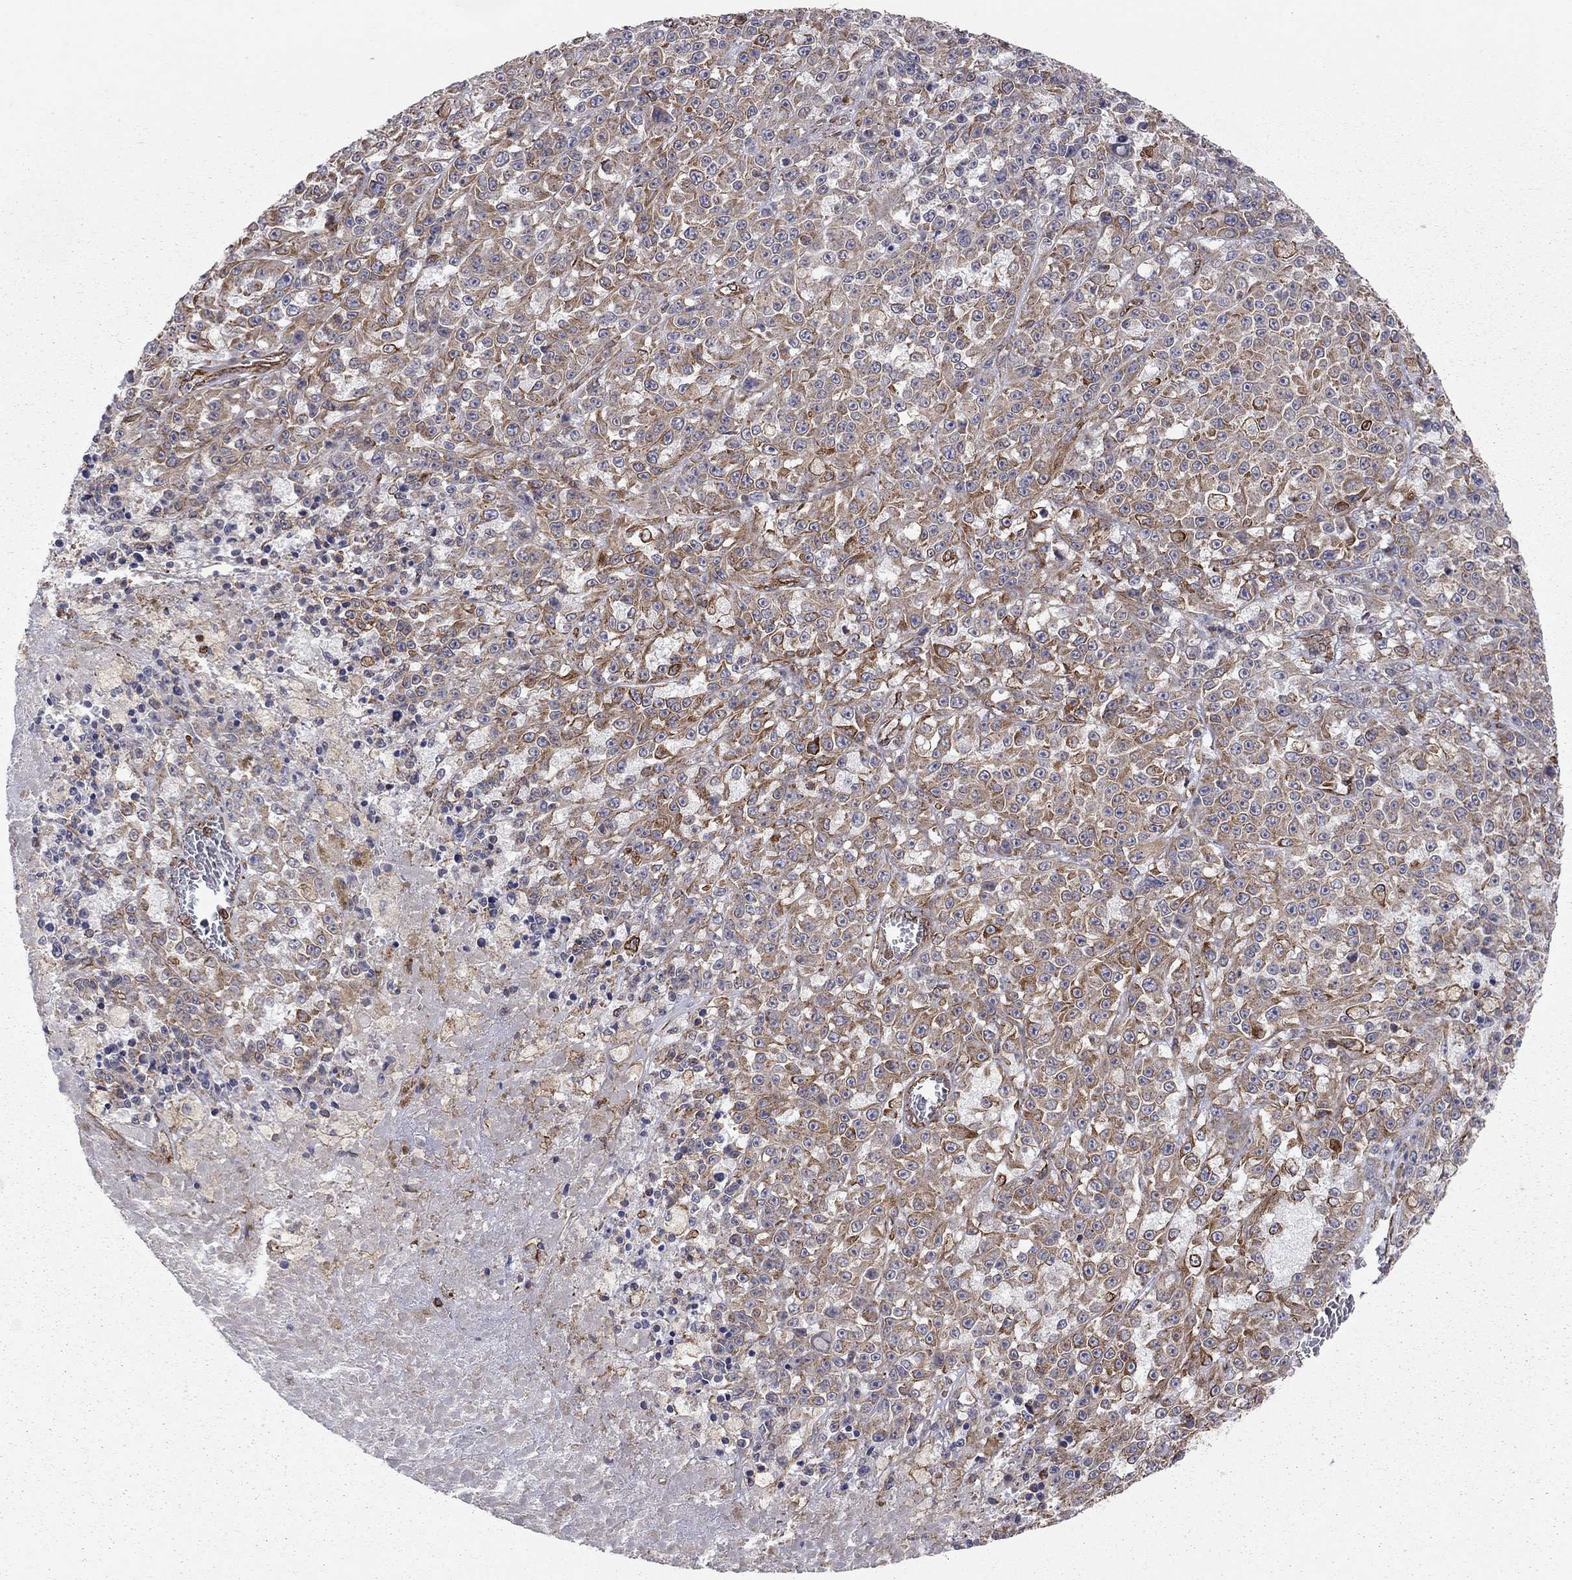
{"staining": {"intensity": "moderate", "quantity": "25%-75%", "location": "cytoplasmic/membranous"}, "tissue": "melanoma", "cell_type": "Tumor cells", "image_type": "cancer", "snomed": [{"axis": "morphology", "description": "Malignant melanoma, NOS"}, {"axis": "topography", "description": "Skin"}], "caption": "Immunohistochemistry (IHC) image of human malignant melanoma stained for a protein (brown), which reveals medium levels of moderate cytoplasmic/membranous expression in about 25%-75% of tumor cells.", "gene": "BICDL2", "patient": {"sex": "female", "age": 58}}